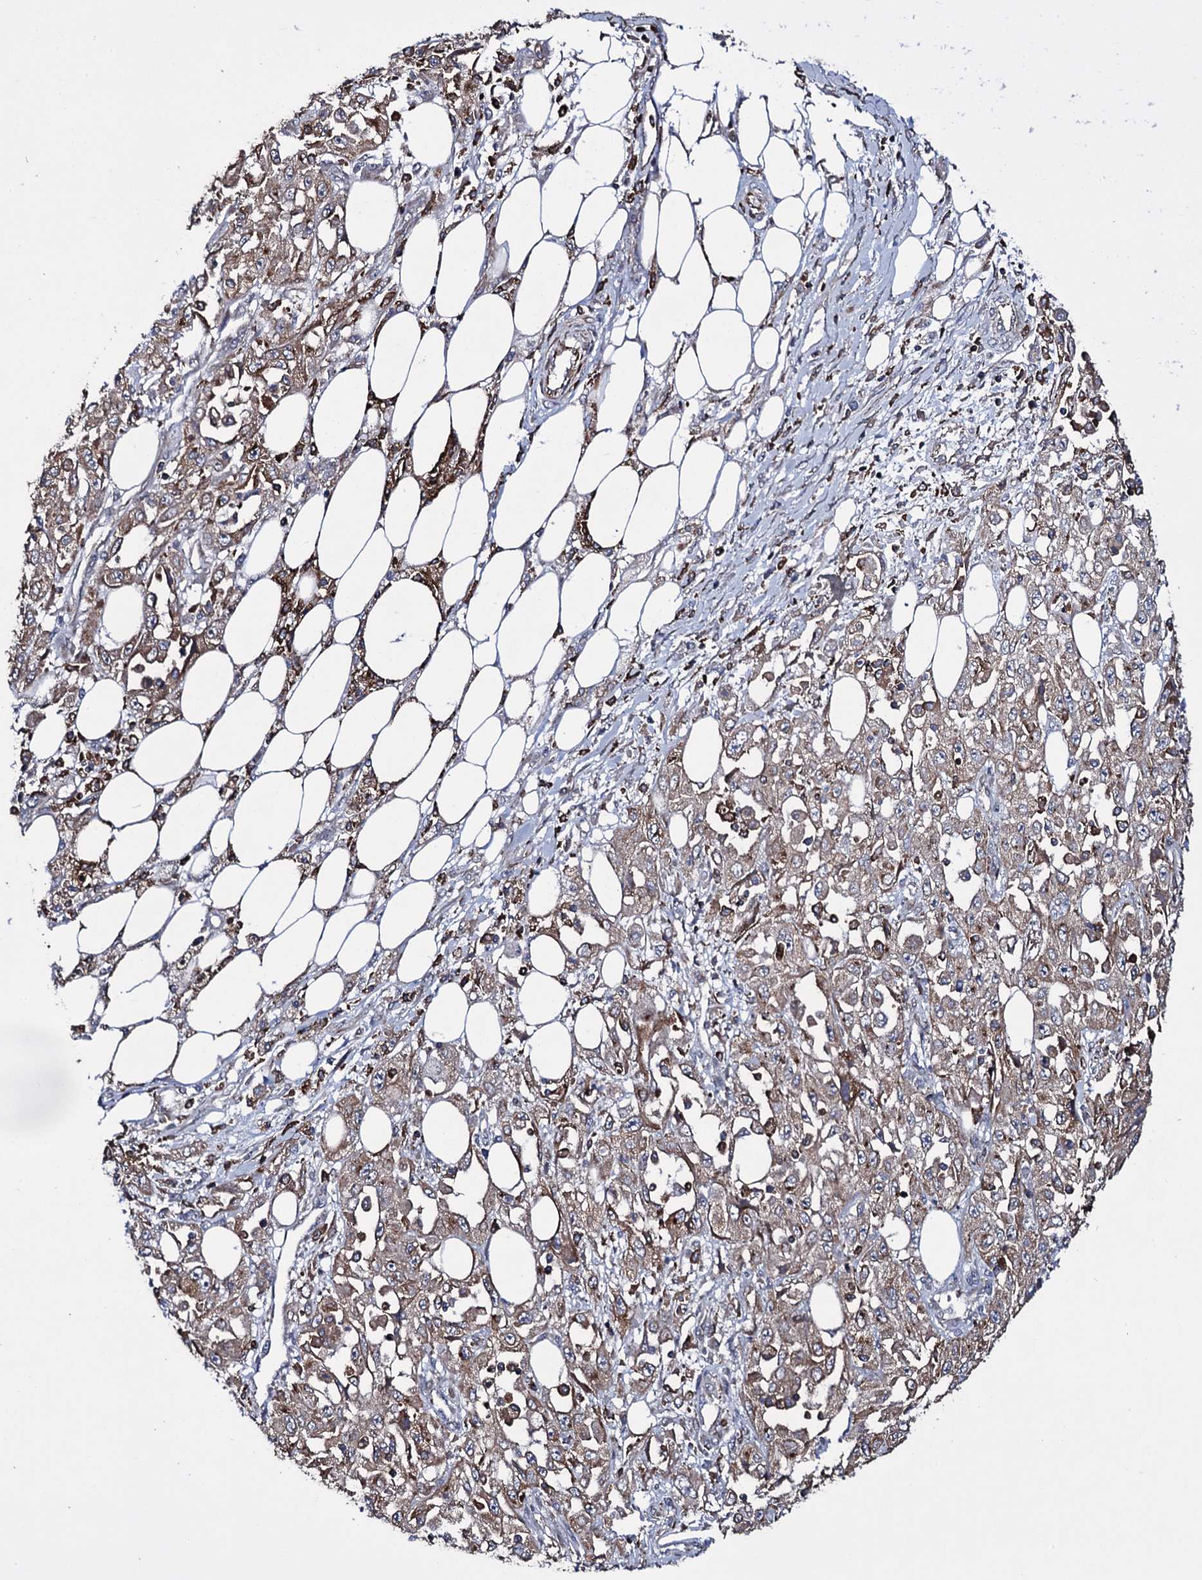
{"staining": {"intensity": "weak", "quantity": "25%-75%", "location": "cytoplasmic/membranous"}, "tissue": "skin cancer", "cell_type": "Tumor cells", "image_type": "cancer", "snomed": [{"axis": "morphology", "description": "Squamous cell carcinoma, NOS"}, {"axis": "morphology", "description": "Squamous cell carcinoma, metastatic, NOS"}, {"axis": "topography", "description": "Skin"}, {"axis": "topography", "description": "Lymph node"}], "caption": "Immunohistochemical staining of human skin cancer (metastatic squamous cell carcinoma) displays low levels of weak cytoplasmic/membranous protein staining in approximately 25%-75% of tumor cells.", "gene": "VAMP8", "patient": {"sex": "male", "age": 75}}